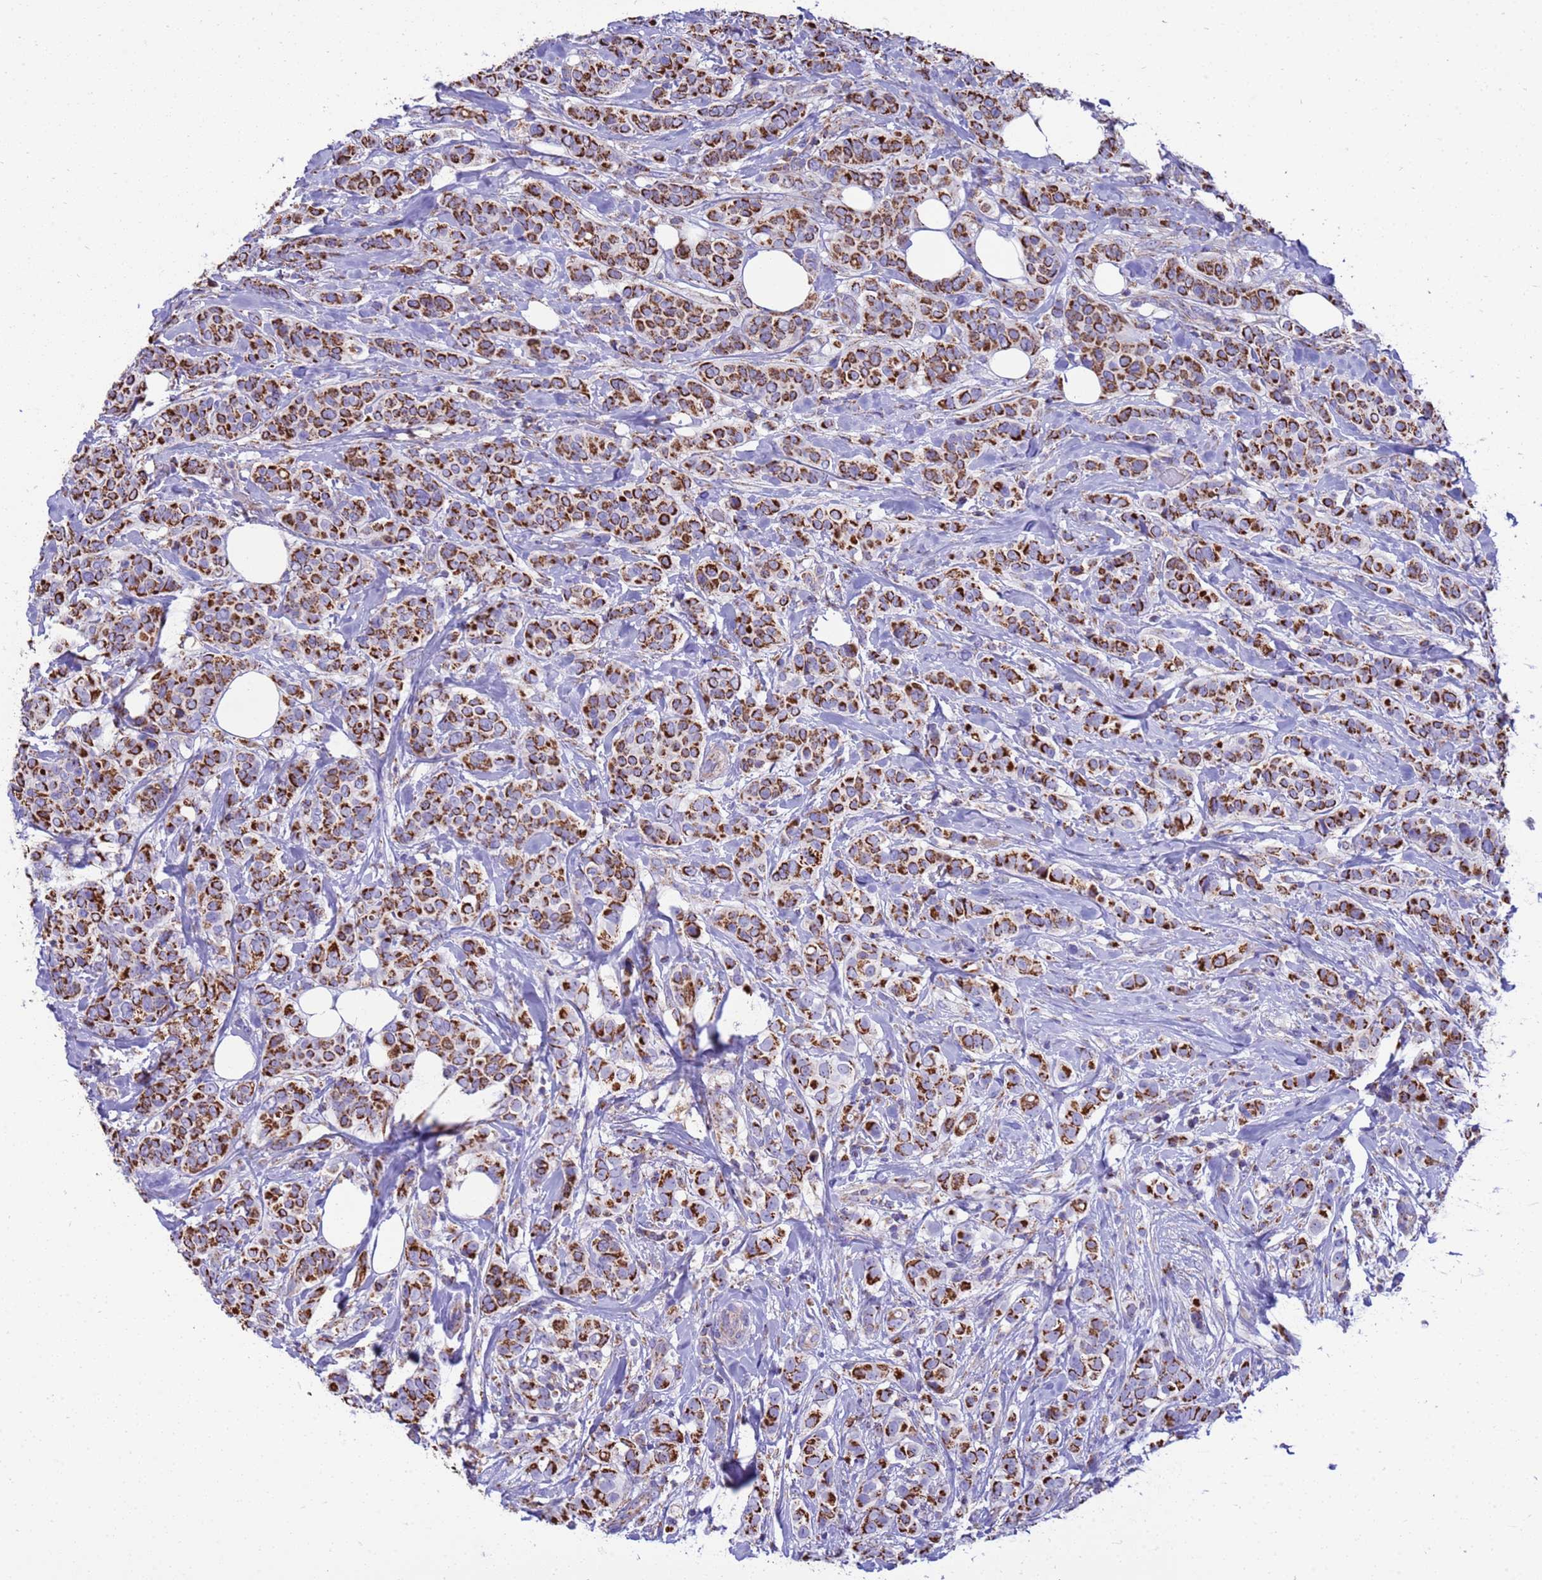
{"staining": {"intensity": "strong", "quantity": ">75%", "location": "cytoplasmic/membranous"}, "tissue": "breast cancer", "cell_type": "Tumor cells", "image_type": "cancer", "snomed": [{"axis": "morphology", "description": "Lobular carcinoma"}, {"axis": "topography", "description": "Breast"}], "caption": "High-magnification brightfield microscopy of breast cancer stained with DAB (brown) and counterstained with hematoxylin (blue). tumor cells exhibit strong cytoplasmic/membranous staining is identified in about>75% of cells. The staining was performed using DAB (3,3'-diaminobenzidine), with brown indicating positive protein expression. Nuclei are stained blue with hematoxylin.", "gene": "RNF165", "patient": {"sex": "female", "age": 51}}